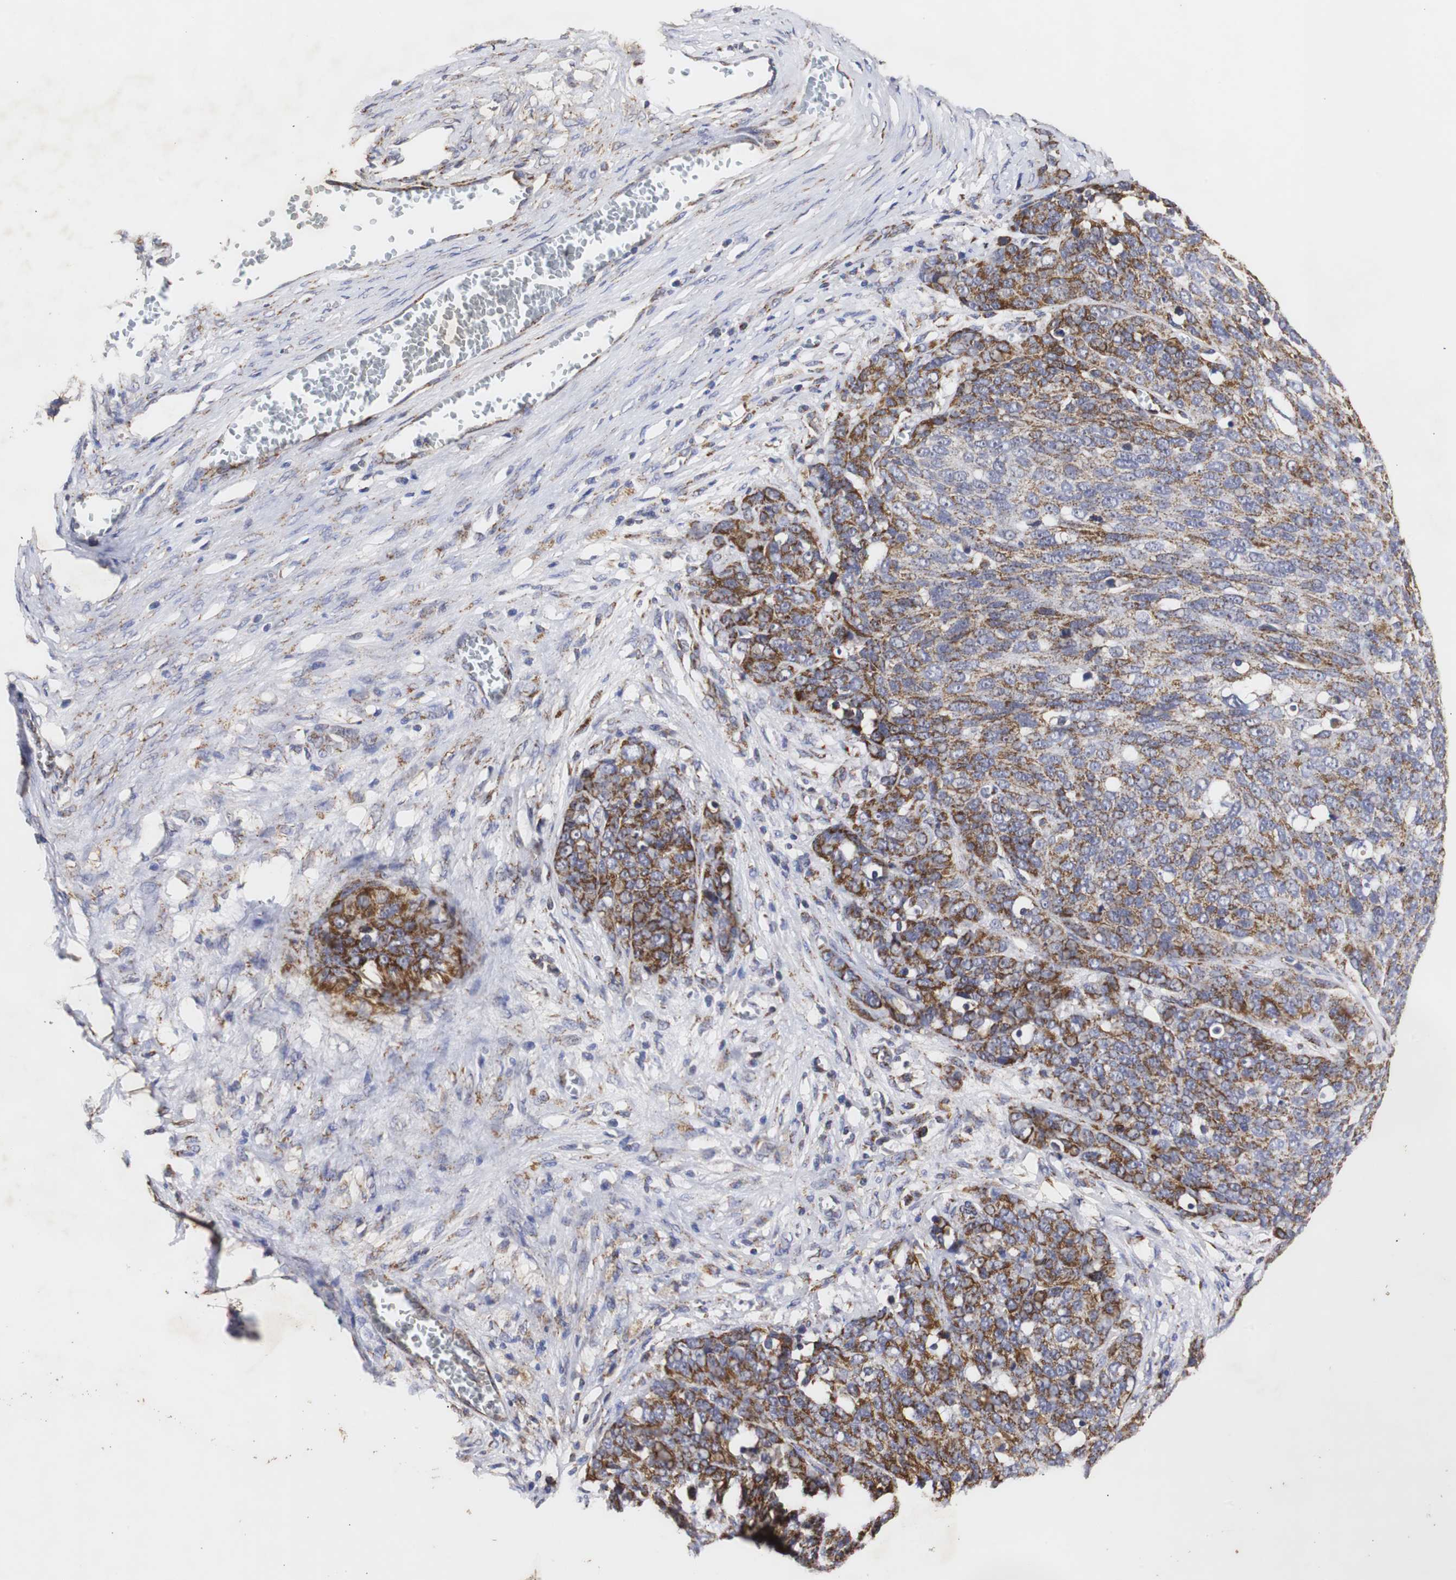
{"staining": {"intensity": "moderate", "quantity": ">75%", "location": "cytoplasmic/membranous"}, "tissue": "ovarian cancer", "cell_type": "Tumor cells", "image_type": "cancer", "snomed": [{"axis": "morphology", "description": "Cystadenocarcinoma, serous, NOS"}, {"axis": "topography", "description": "Ovary"}], "caption": "IHC image of human ovarian serous cystadenocarcinoma stained for a protein (brown), which demonstrates medium levels of moderate cytoplasmic/membranous staining in approximately >75% of tumor cells.", "gene": "HSD17B10", "patient": {"sex": "female", "age": 44}}